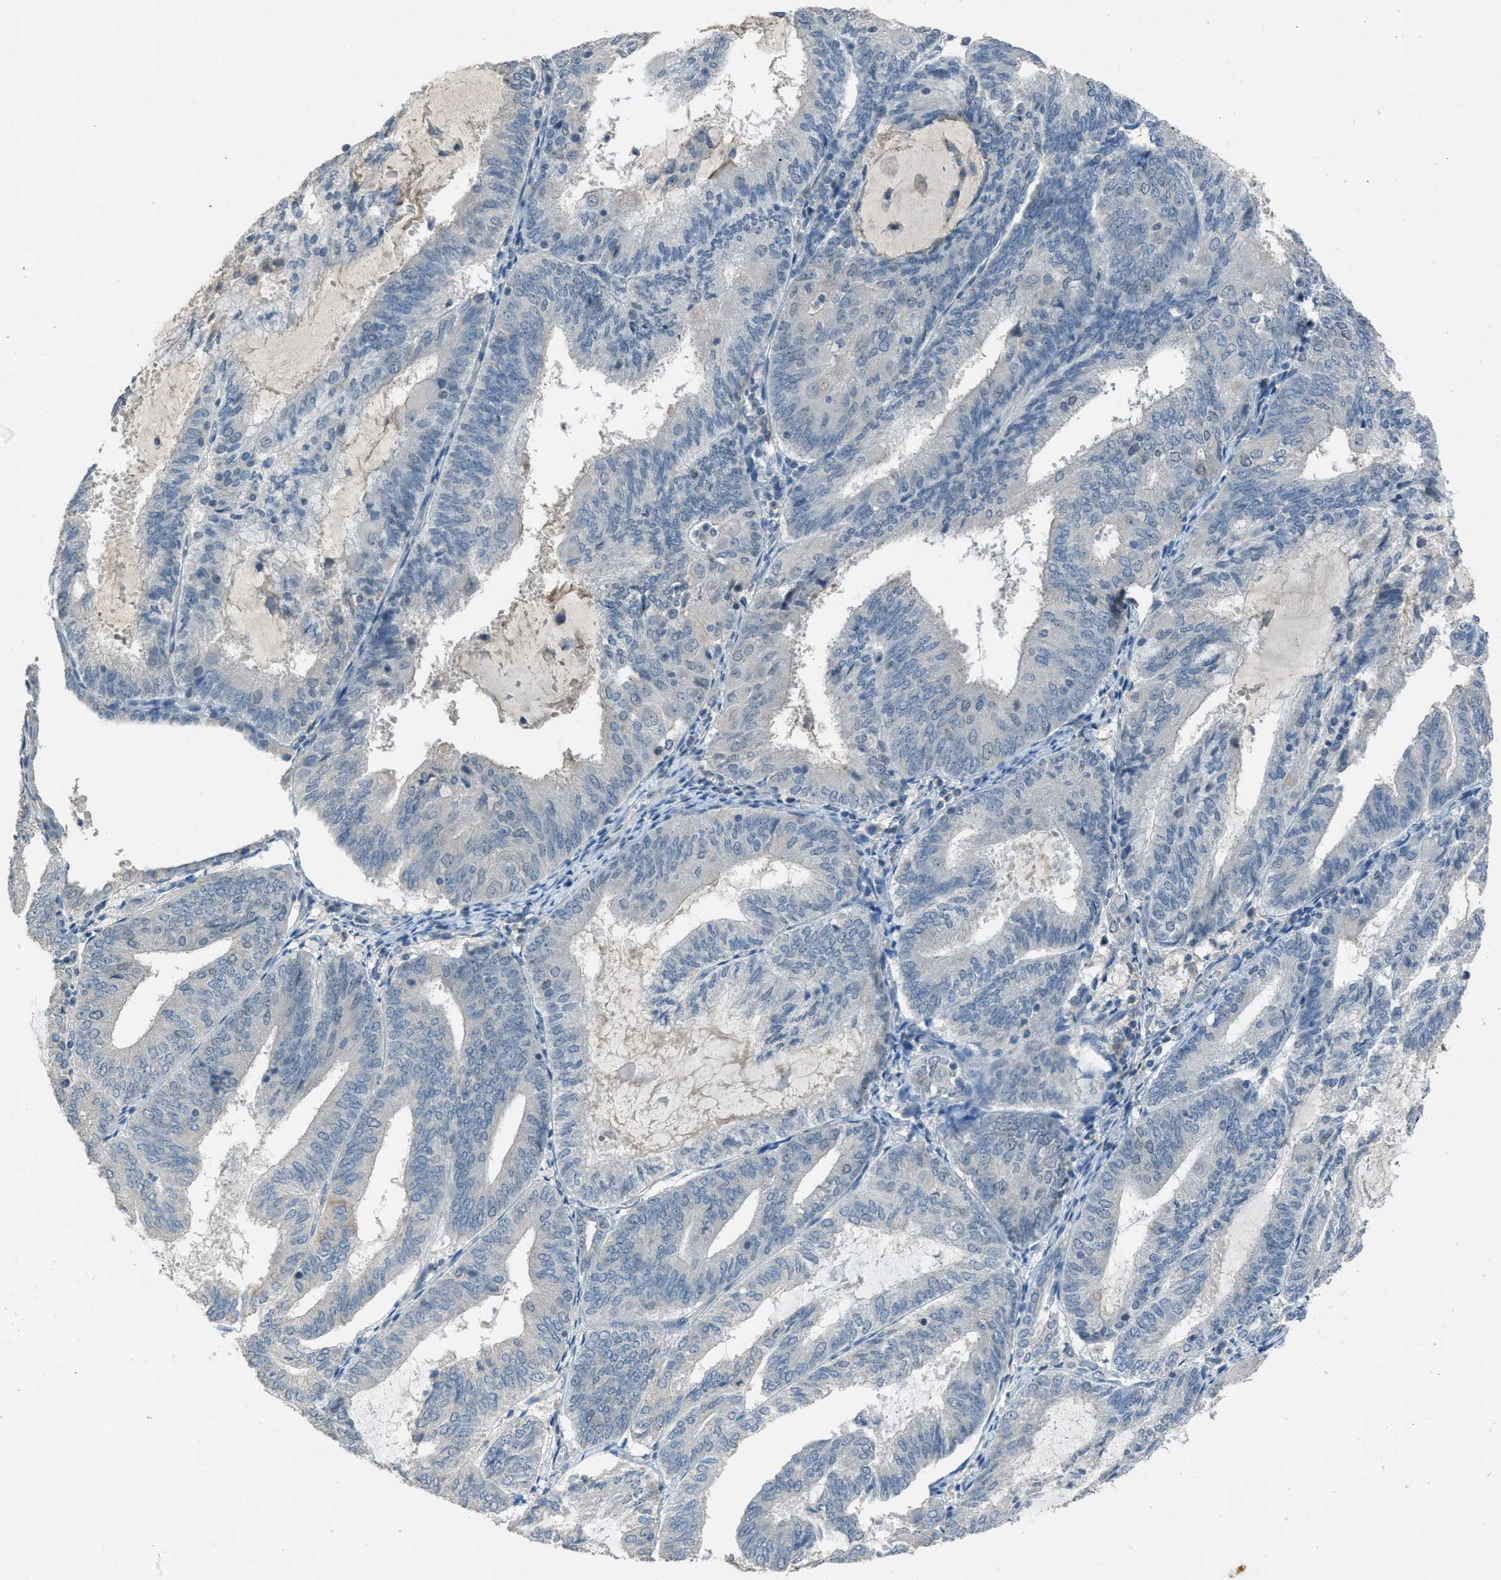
{"staining": {"intensity": "negative", "quantity": "none", "location": "none"}, "tissue": "endometrial cancer", "cell_type": "Tumor cells", "image_type": "cancer", "snomed": [{"axis": "morphology", "description": "Adenocarcinoma, NOS"}, {"axis": "topography", "description": "Endometrium"}], "caption": "Photomicrograph shows no significant protein expression in tumor cells of endometrial cancer (adenocarcinoma).", "gene": "MIS18A", "patient": {"sex": "female", "age": 81}}